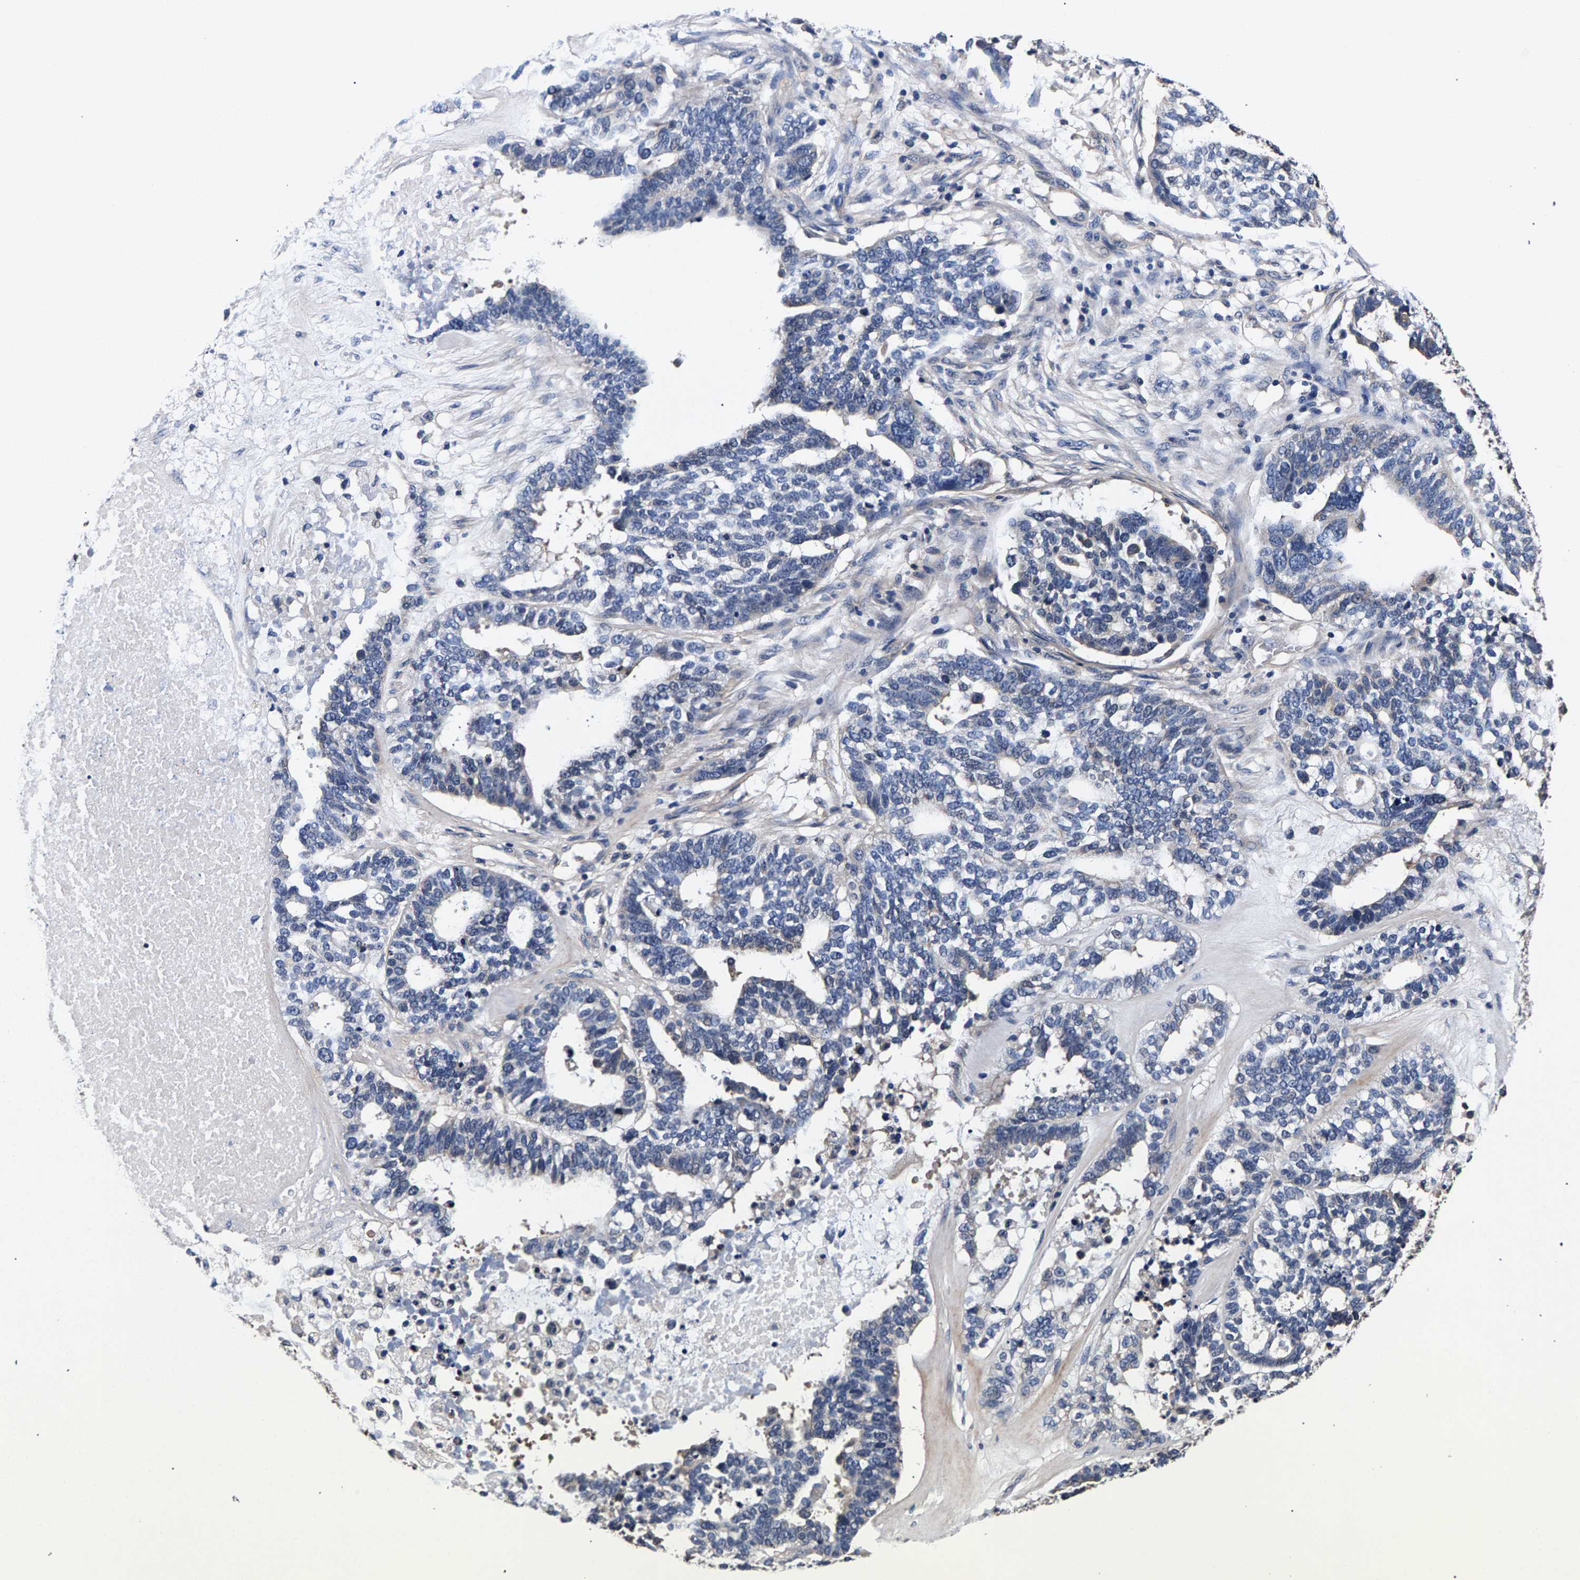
{"staining": {"intensity": "negative", "quantity": "none", "location": "none"}, "tissue": "ovarian cancer", "cell_type": "Tumor cells", "image_type": "cancer", "snomed": [{"axis": "morphology", "description": "Cystadenocarcinoma, serous, NOS"}, {"axis": "topography", "description": "Ovary"}], "caption": "This is a photomicrograph of immunohistochemistry (IHC) staining of ovarian cancer (serous cystadenocarcinoma), which shows no expression in tumor cells. Nuclei are stained in blue.", "gene": "MARCHF7", "patient": {"sex": "female", "age": 59}}